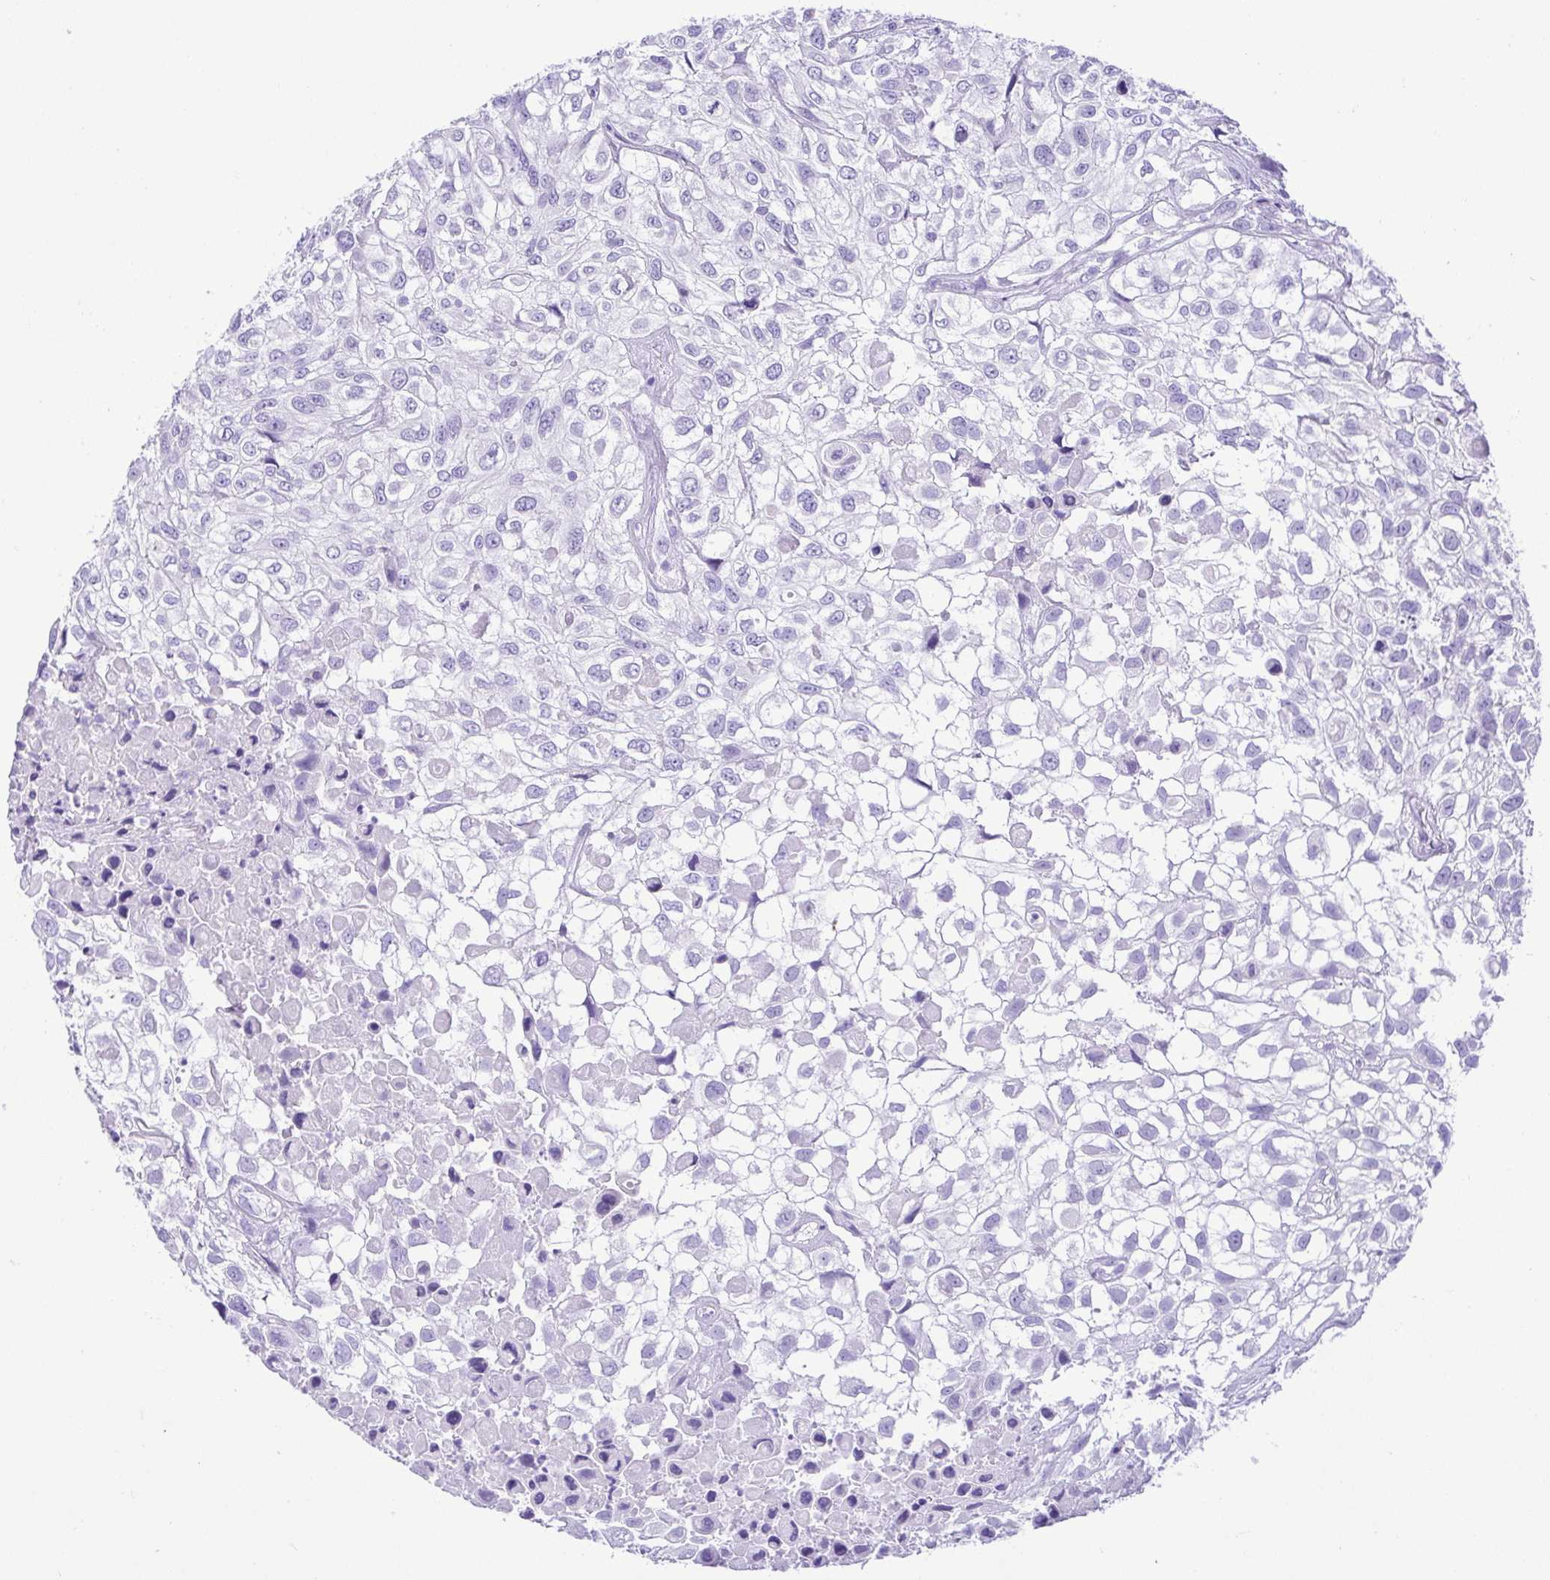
{"staining": {"intensity": "negative", "quantity": "none", "location": "none"}, "tissue": "urothelial cancer", "cell_type": "Tumor cells", "image_type": "cancer", "snomed": [{"axis": "morphology", "description": "Urothelial carcinoma, High grade"}, {"axis": "topography", "description": "Urinary bladder"}], "caption": "Immunohistochemistry (IHC) micrograph of neoplastic tissue: human urothelial cancer stained with DAB displays no significant protein expression in tumor cells.", "gene": "CDSN", "patient": {"sex": "male", "age": 56}}